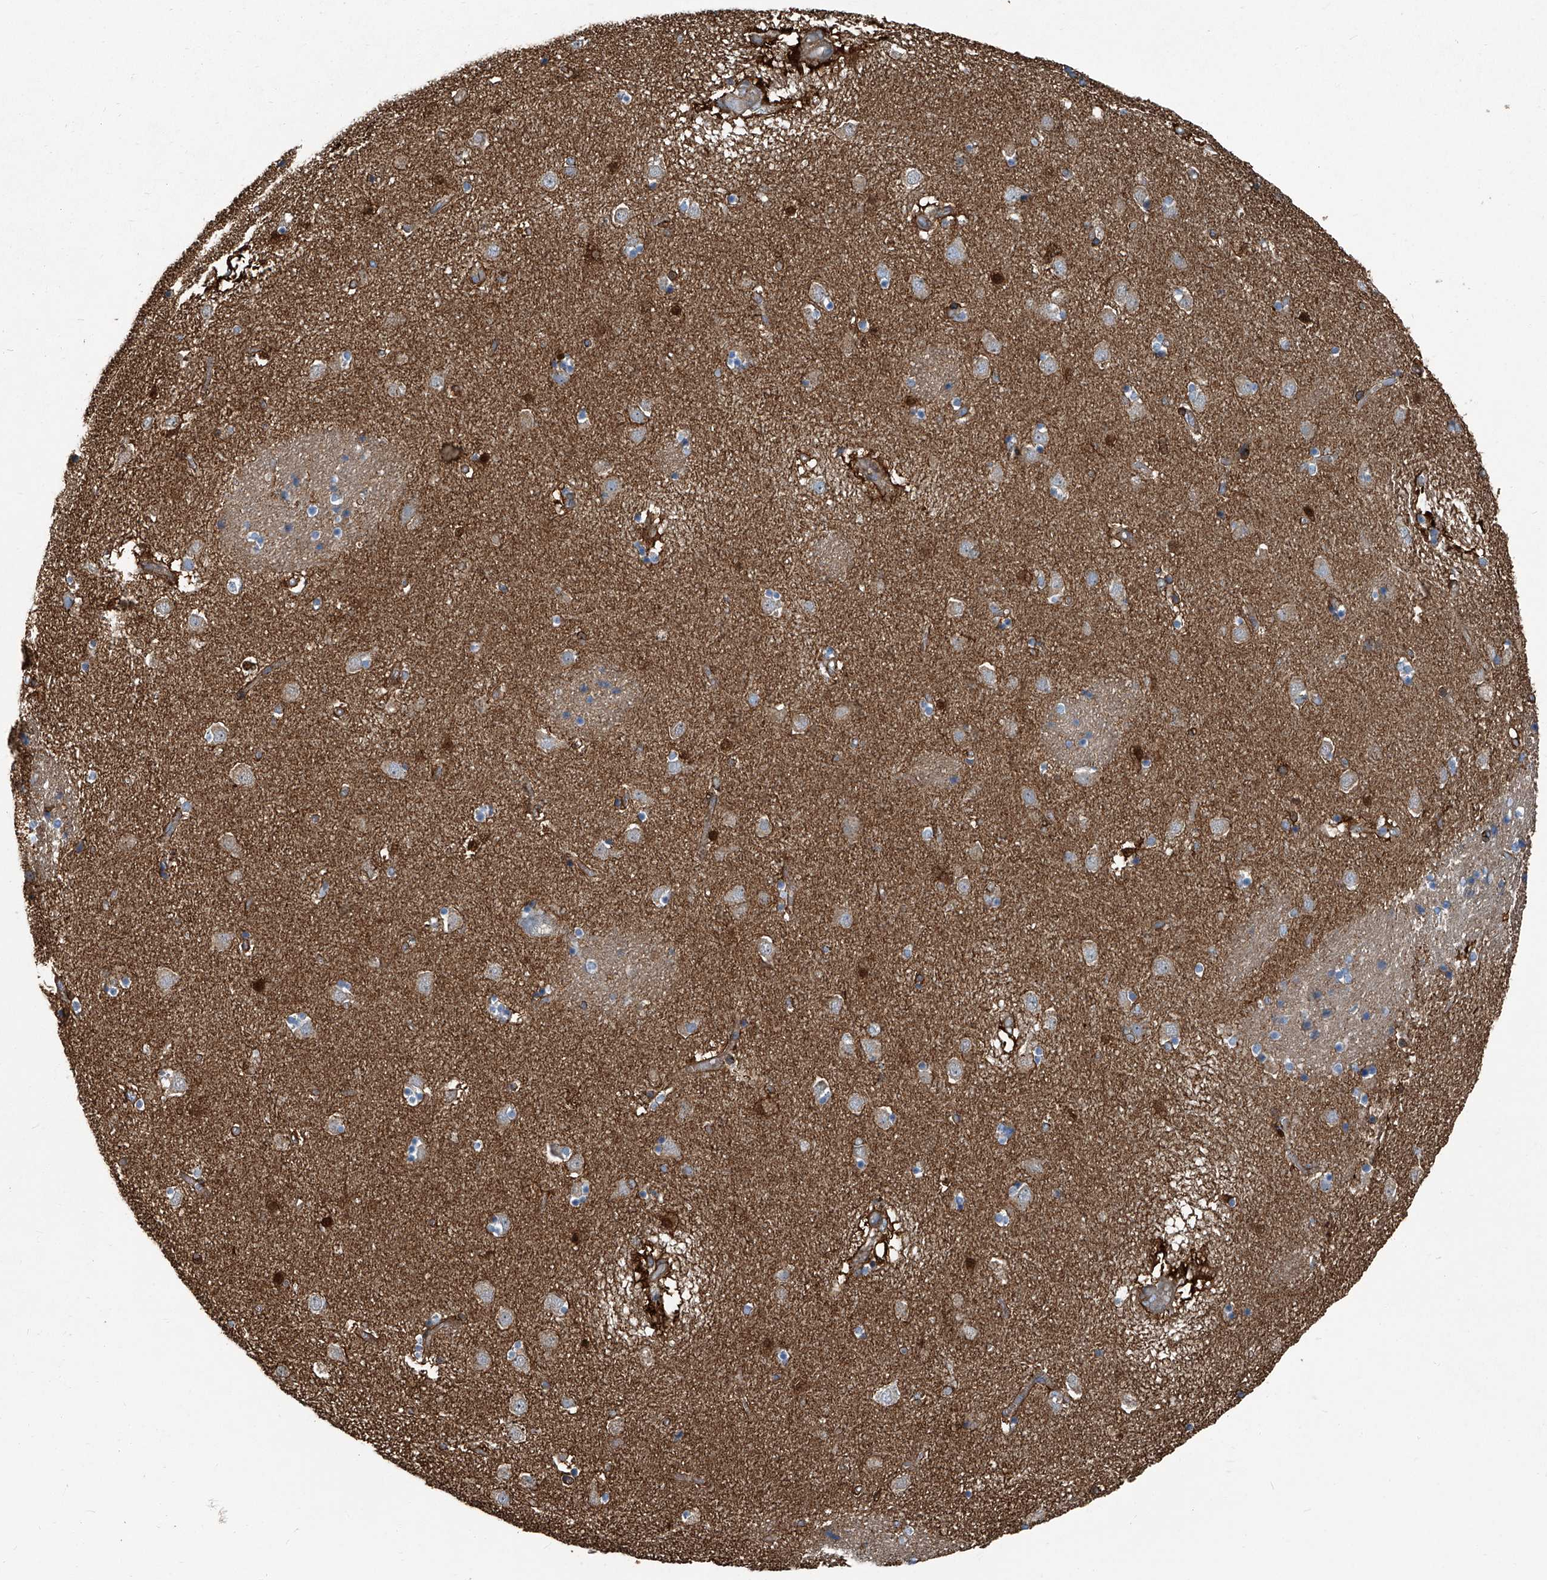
{"staining": {"intensity": "moderate", "quantity": "25%-75%", "location": "cytoplasmic/membranous,nuclear"}, "tissue": "caudate", "cell_type": "Glial cells", "image_type": "normal", "snomed": [{"axis": "morphology", "description": "Normal tissue, NOS"}, {"axis": "topography", "description": "Lateral ventricle wall"}], "caption": "IHC (DAB) staining of normal caudate exhibits moderate cytoplasmic/membranous,nuclear protein staining in approximately 25%-75% of glial cells. (DAB (3,3'-diaminobenzidine) = brown stain, brightfield microscopy at high magnification).", "gene": "SEPTIN7", "patient": {"sex": "male", "age": 70}}